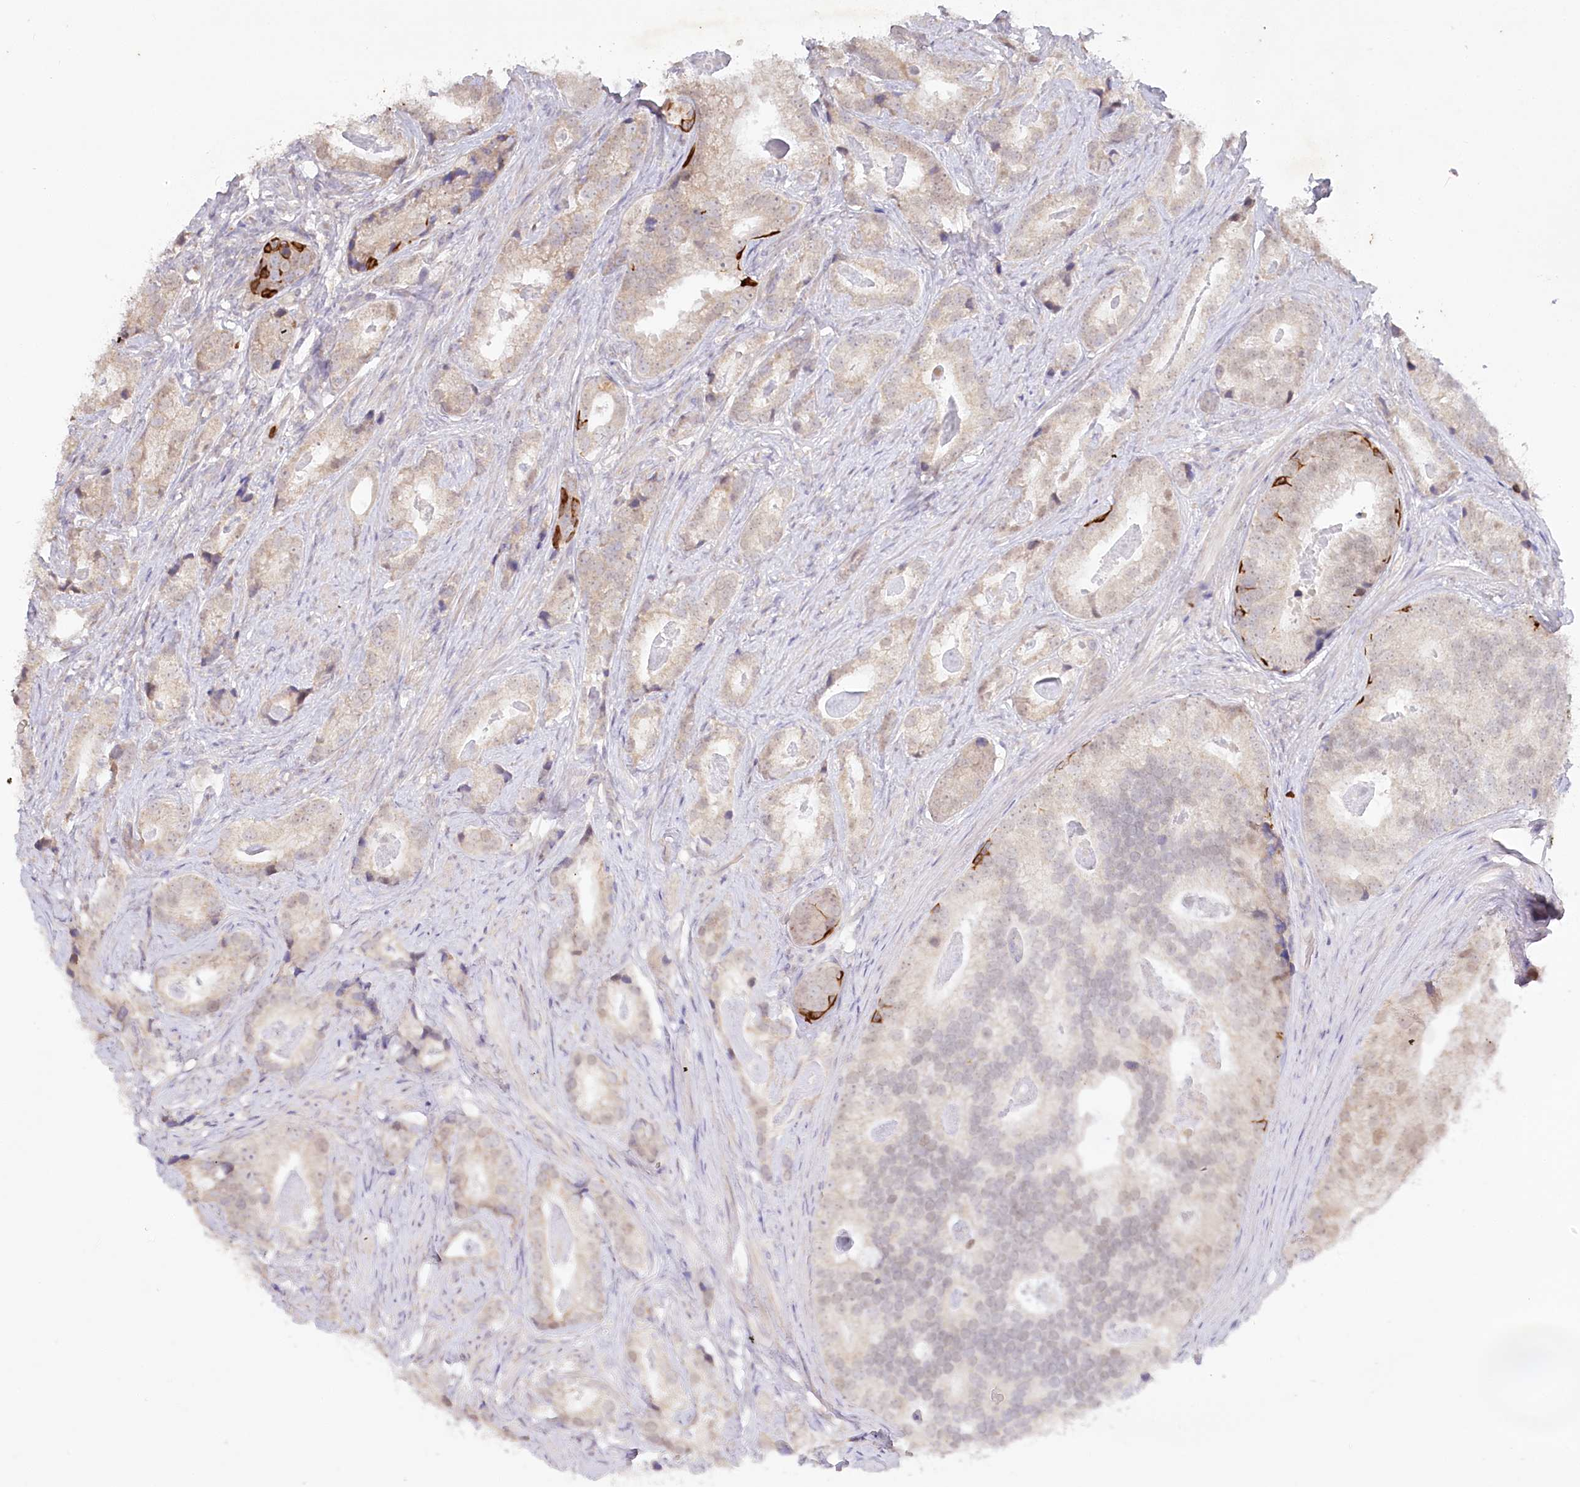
{"staining": {"intensity": "weak", "quantity": "<25%", "location": "nuclear"}, "tissue": "prostate cancer", "cell_type": "Tumor cells", "image_type": "cancer", "snomed": [{"axis": "morphology", "description": "Adenocarcinoma, Low grade"}, {"axis": "topography", "description": "Prostate"}], "caption": "An image of human prostate cancer is negative for staining in tumor cells. (Immunohistochemistry (ihc), brightfield microscopy, high magnification).", "gene": "ABITRAM", "patient": {"sex": "male", "age": 71}}